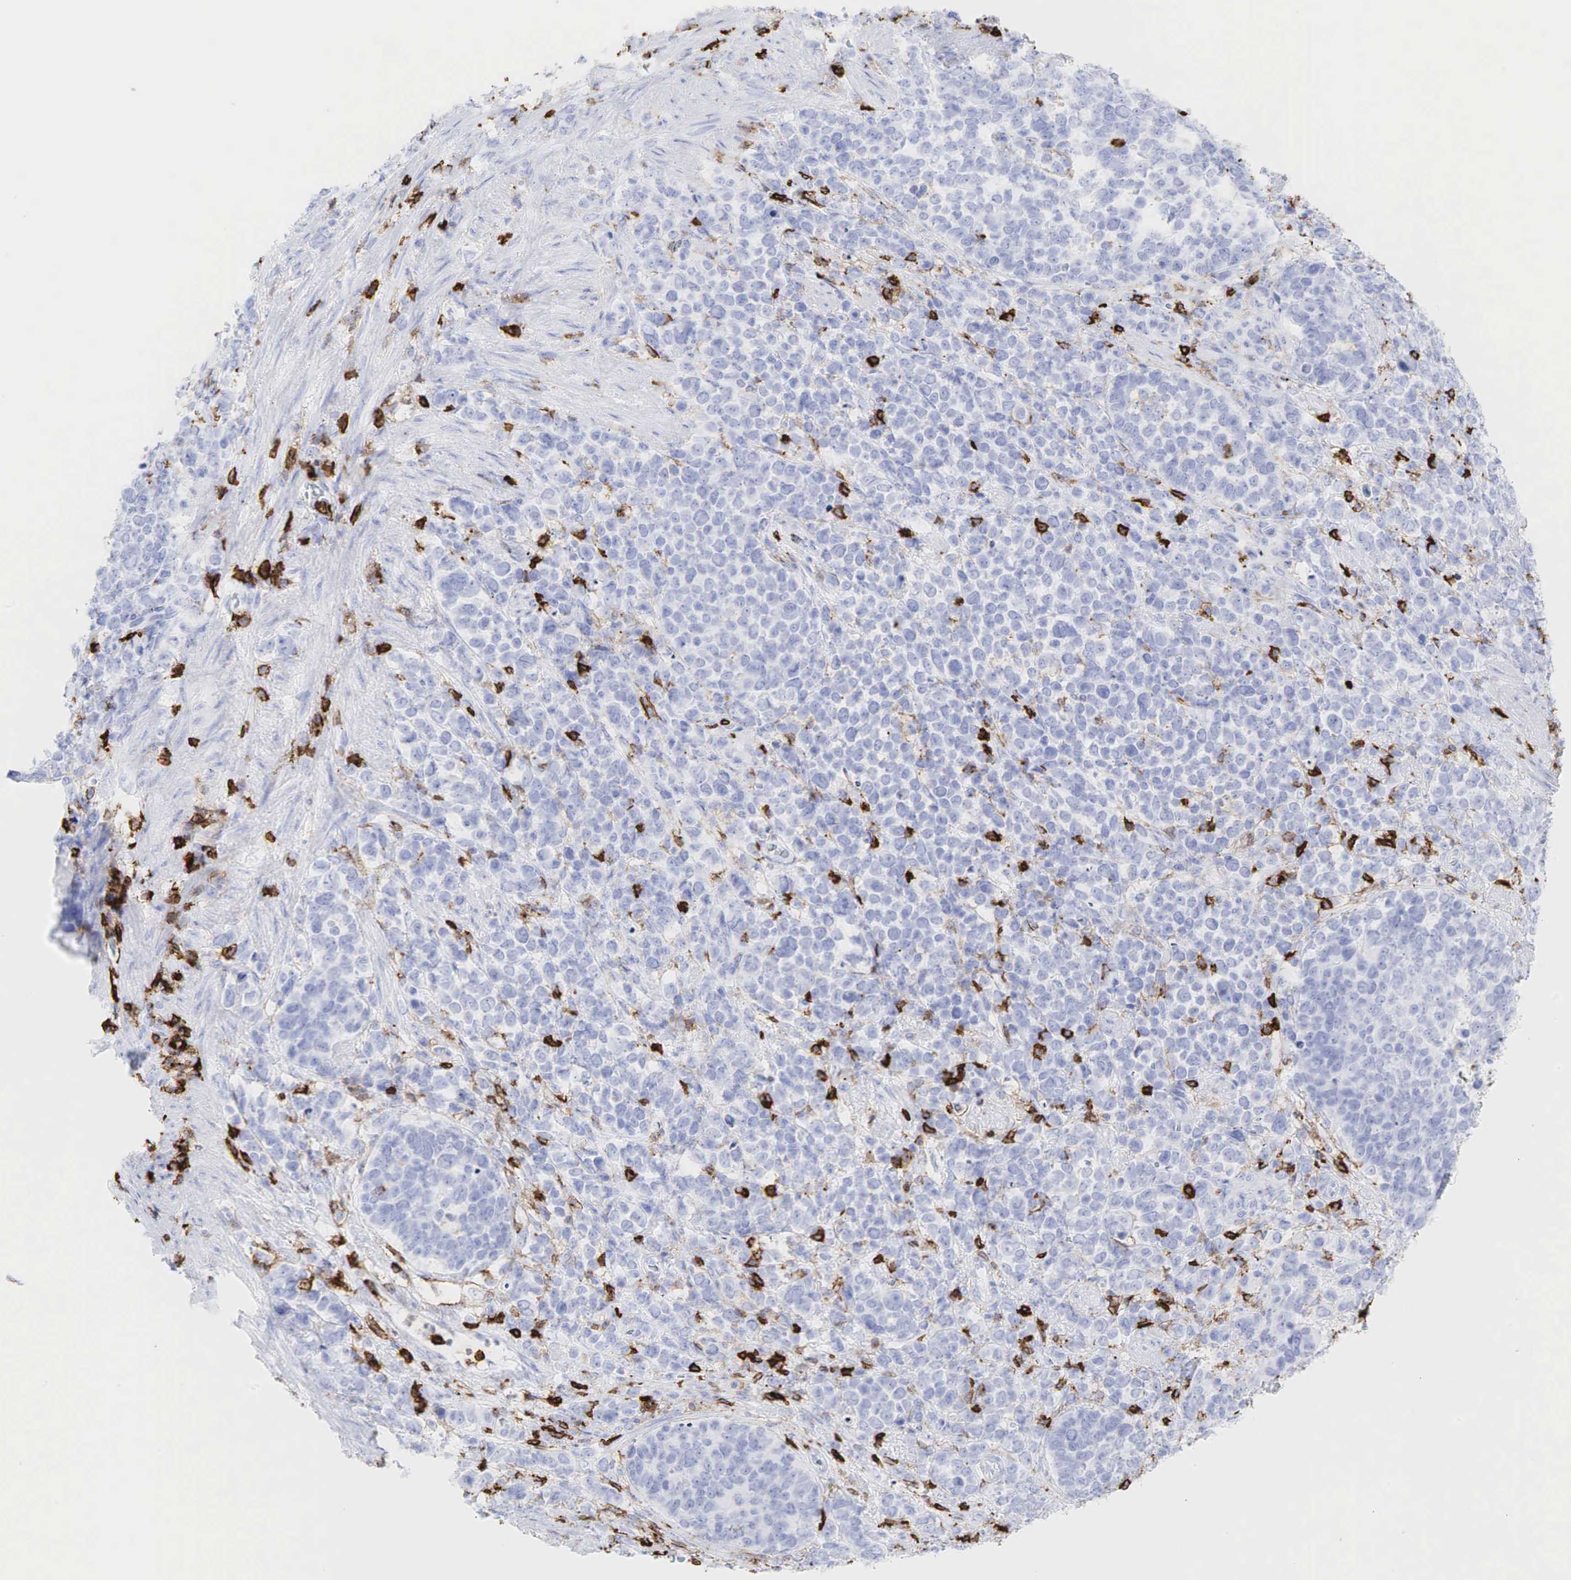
{"staining": {"intensity": "negative", "quantity": "none", "location": "none"}, "tissue": "stomach cancer", "cell_type": "Tumor cells", "image_type": "cancer", "snomed": [{"axis": "morphology", "description": "Adenocarcinoma, NOS"}, {"axis": "topography", "description": "Stomach, upper"}], "caption": "DAB (3,3'-diaminobenzidine) immunohistochemical staining of human stomach cancer exhibits no significant expression in tumor cells.", "gene": "PTPRC", "patient": {"sex": "male", "age": 71}}